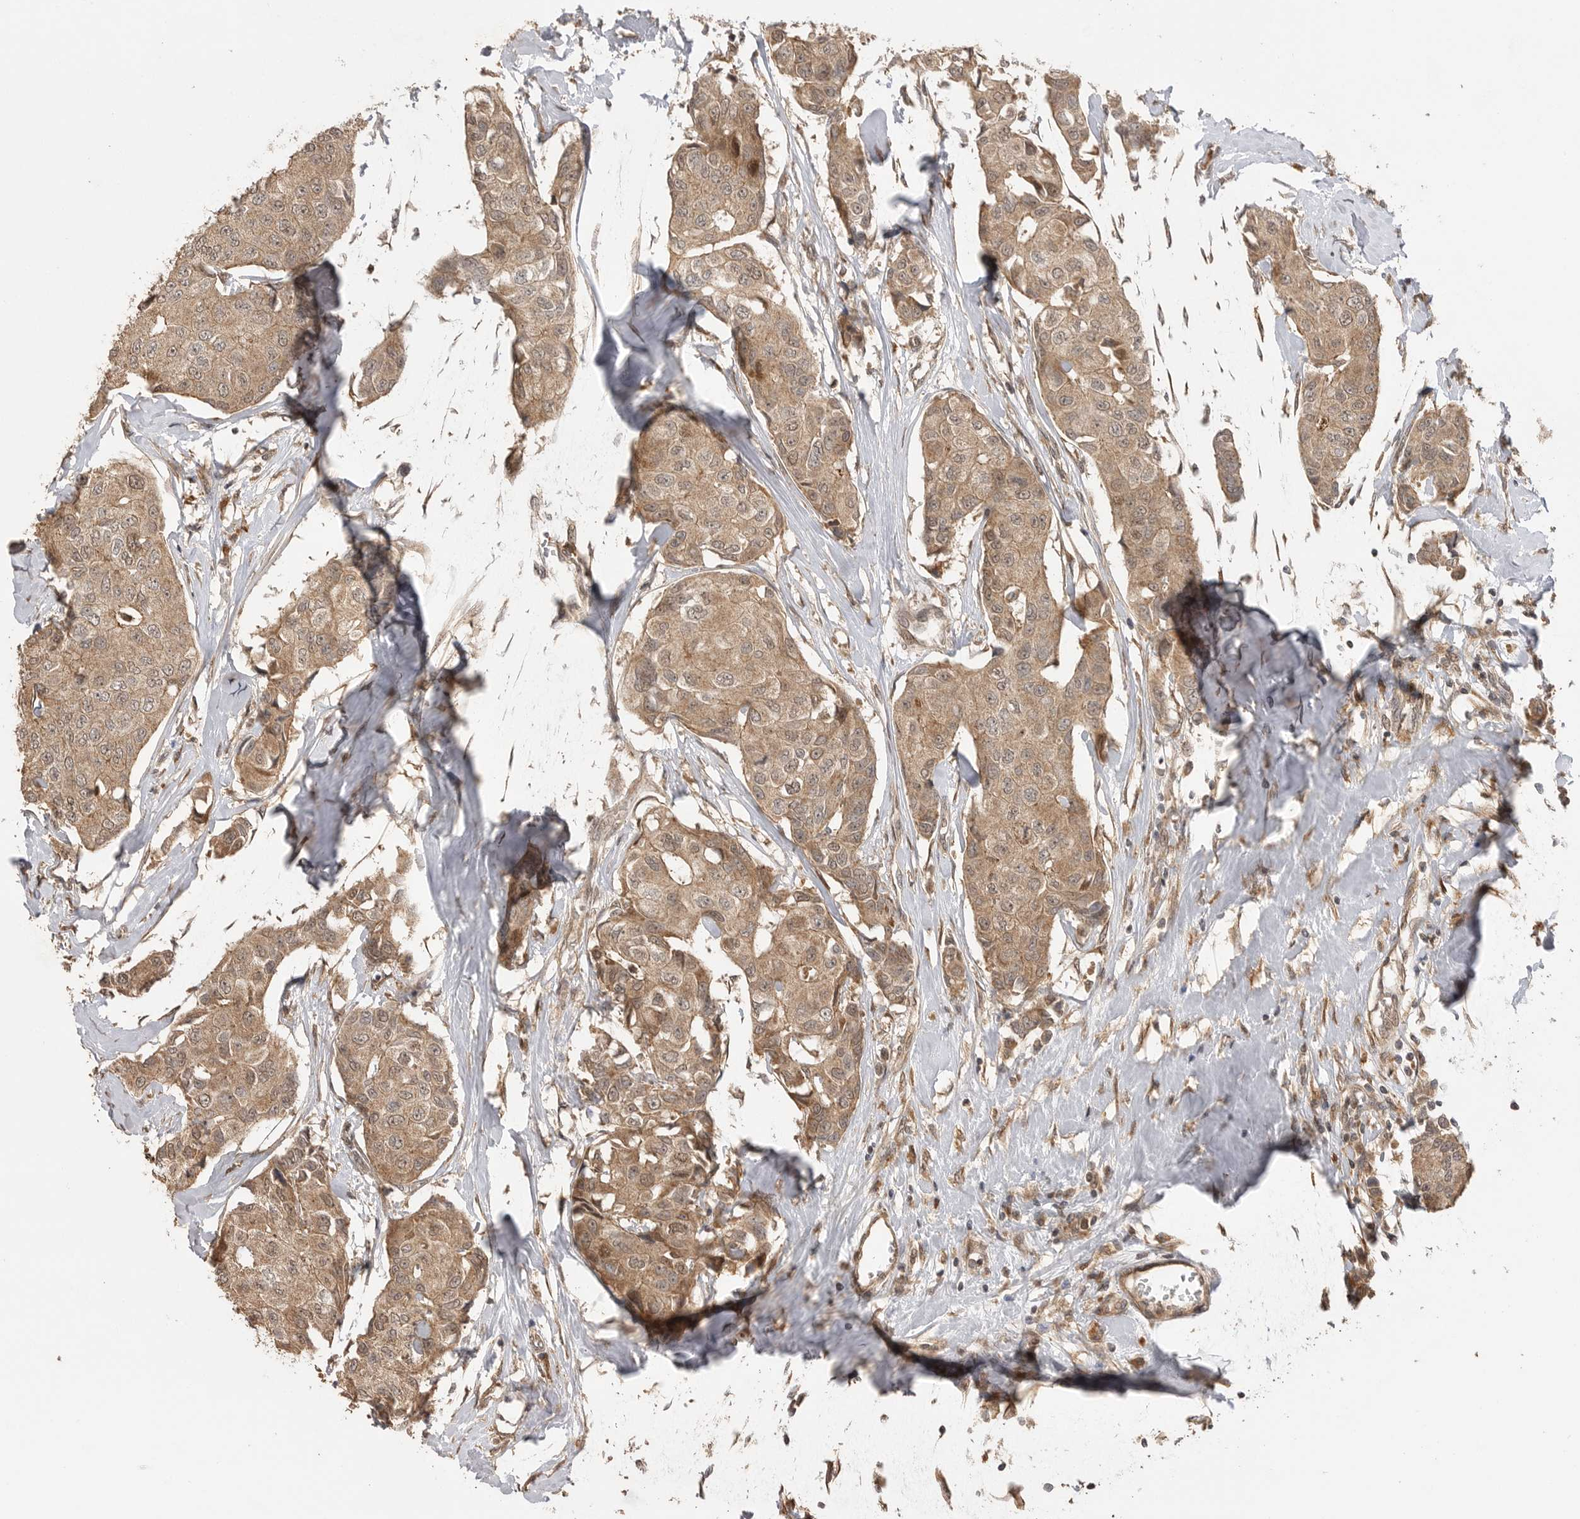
{"staining": {"intensity": "moderate", "quantity": ">75%", "location": "cytoplasmic/membranous"}, "tissue": "breast cancer", "cell_type": "Tumor cells", "image_type": "cancer", "snomed": [{"axis": "morphology", "description": "Duct carcinoma"}, {"axis": "topography", "description": "Breast"}], "caption": "An image showing moderate cytoplasmic/membranous expression in approximately >75% of tumor cells in infiltrating ductal carcinoma (breast), as visualized by brown immunohistochemical staining.", "gene": "BOC", "patient": {"sex": "female", "age": 80}}